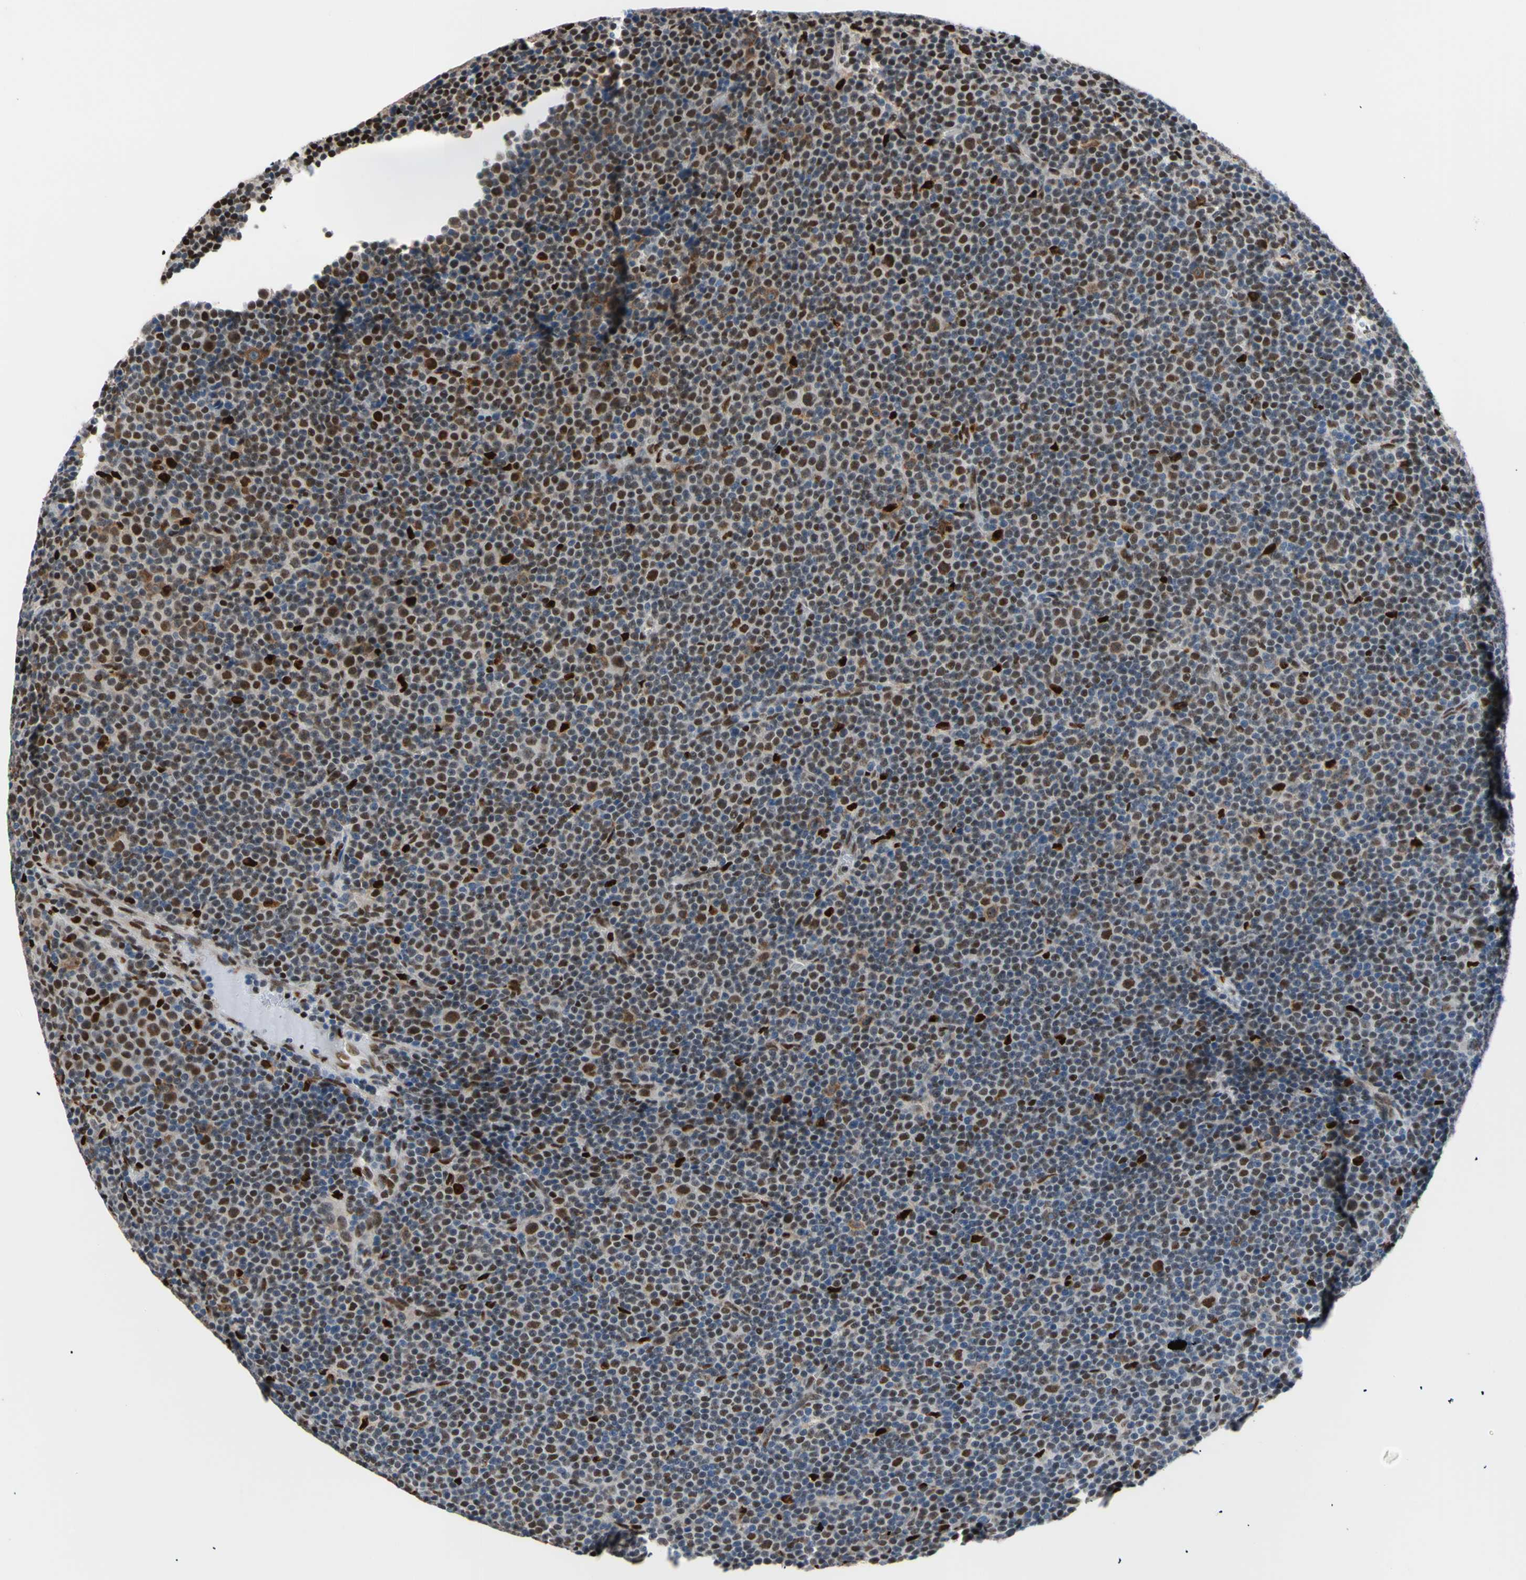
{"staining": {"intensity": "strong", "quantity": "25%-75%", "location": "nuclear"}, "tissue": "lymphoma", "cell_type": "Tumor cells", "image_type": "cancer", "snomed": [{"axis": "morphology", "description": "Malignant lymphoma, non-Hodgkin's type, Low grade"}, {"axis": "topography", "description": "Lymph node"}], "caption": "Protein expression analysis of low-grade malignant lymphoma, non-Hodgkin's type reveals strong nuclear positivity in about 25%-75% of tumor cells.", "gene": "EED", "patient": {"sex": "female", "age": 67}}